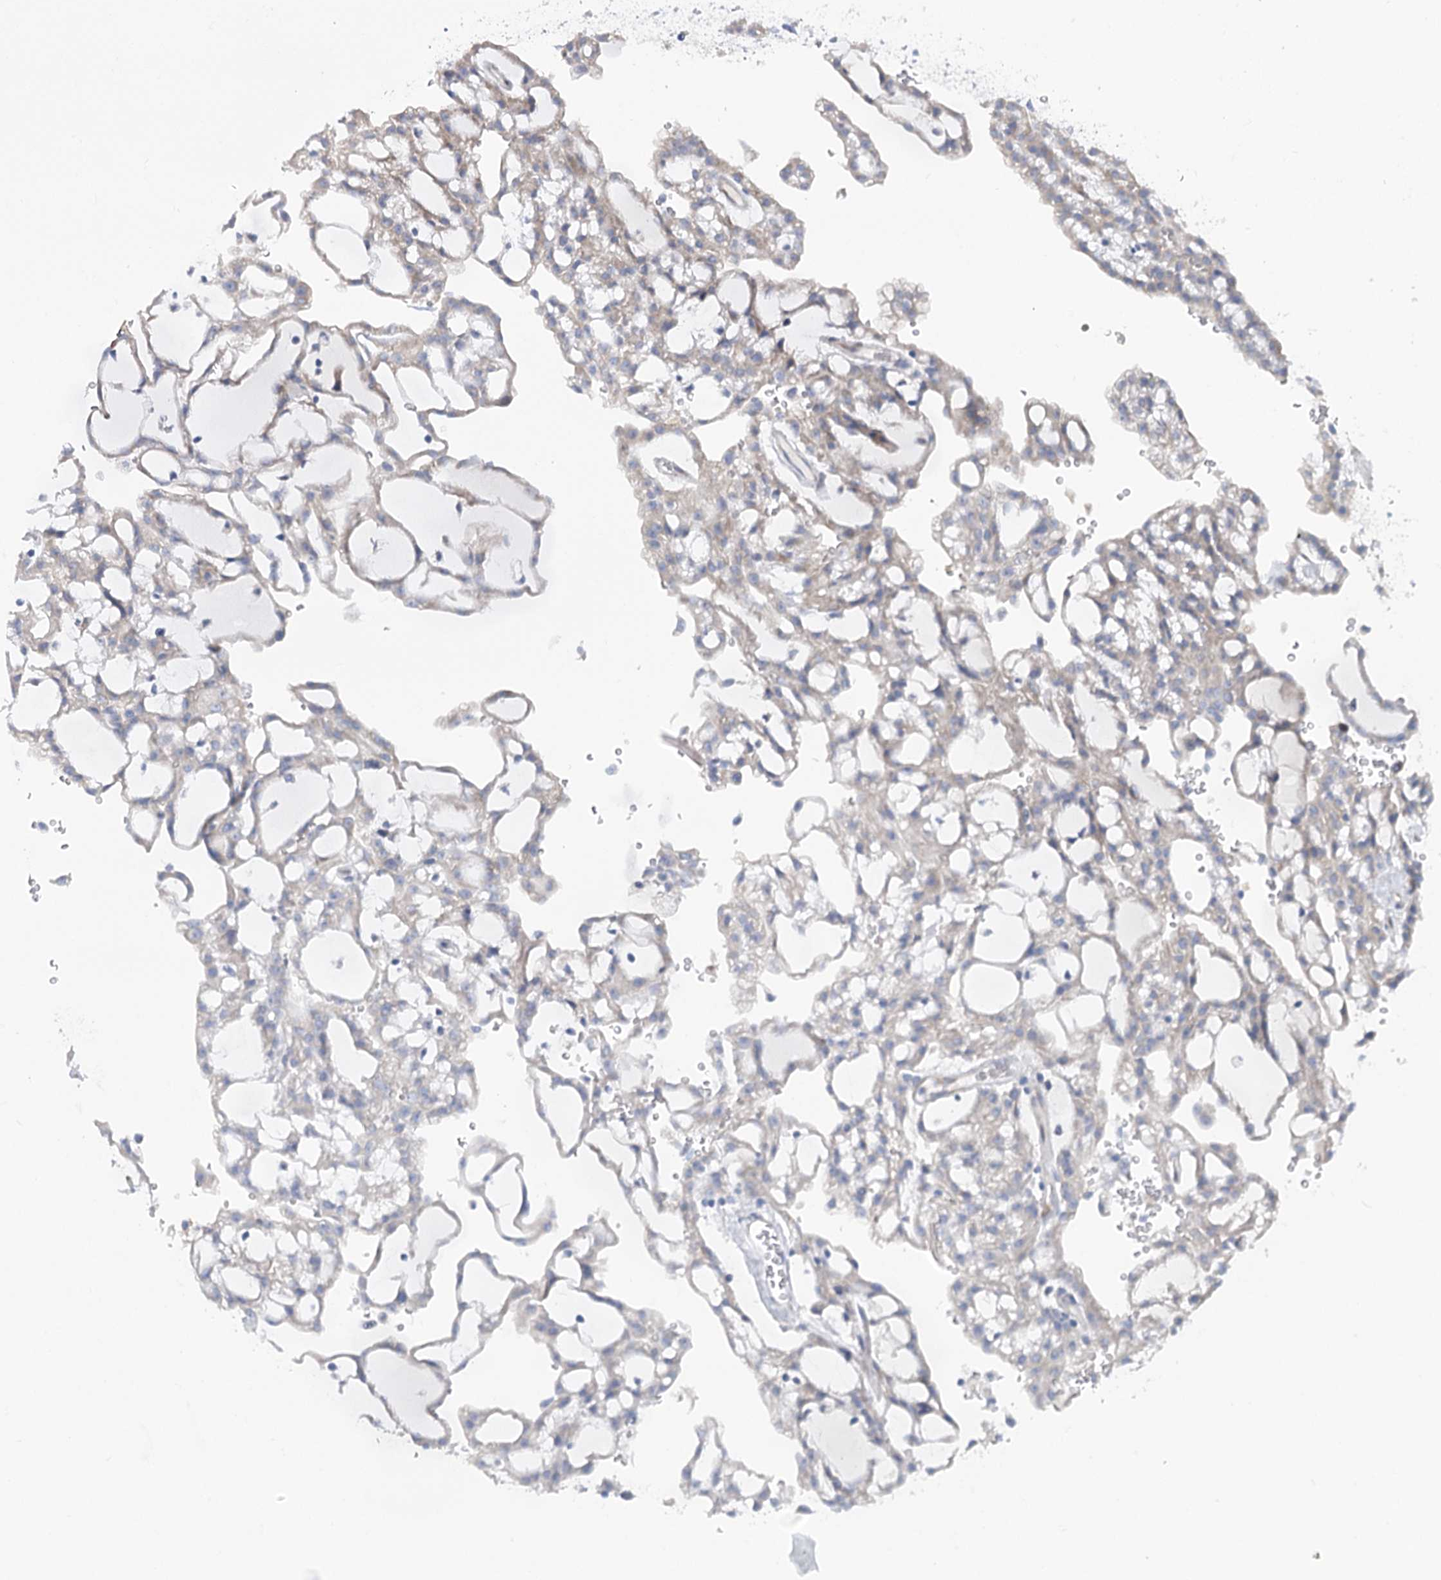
{"staining": {"intensity": "negative", "quantity": "none", "location": "none"}, "tissue": "renal cancer", "cell_type": "Tumor cells", "image_type": "cancer", "snomed": [{"axis": "morphology", "description": "Adenocarcinoma, NOS"}, {"axis": "topography", "description": "Kidney"}], "caption": "Immunohistochemical staining of human renal cancer (adenocarcinoma) shows no significant expression in tumor cells.", "gene": "STT3B", "patient": {"sex": "male", "age": 63}}